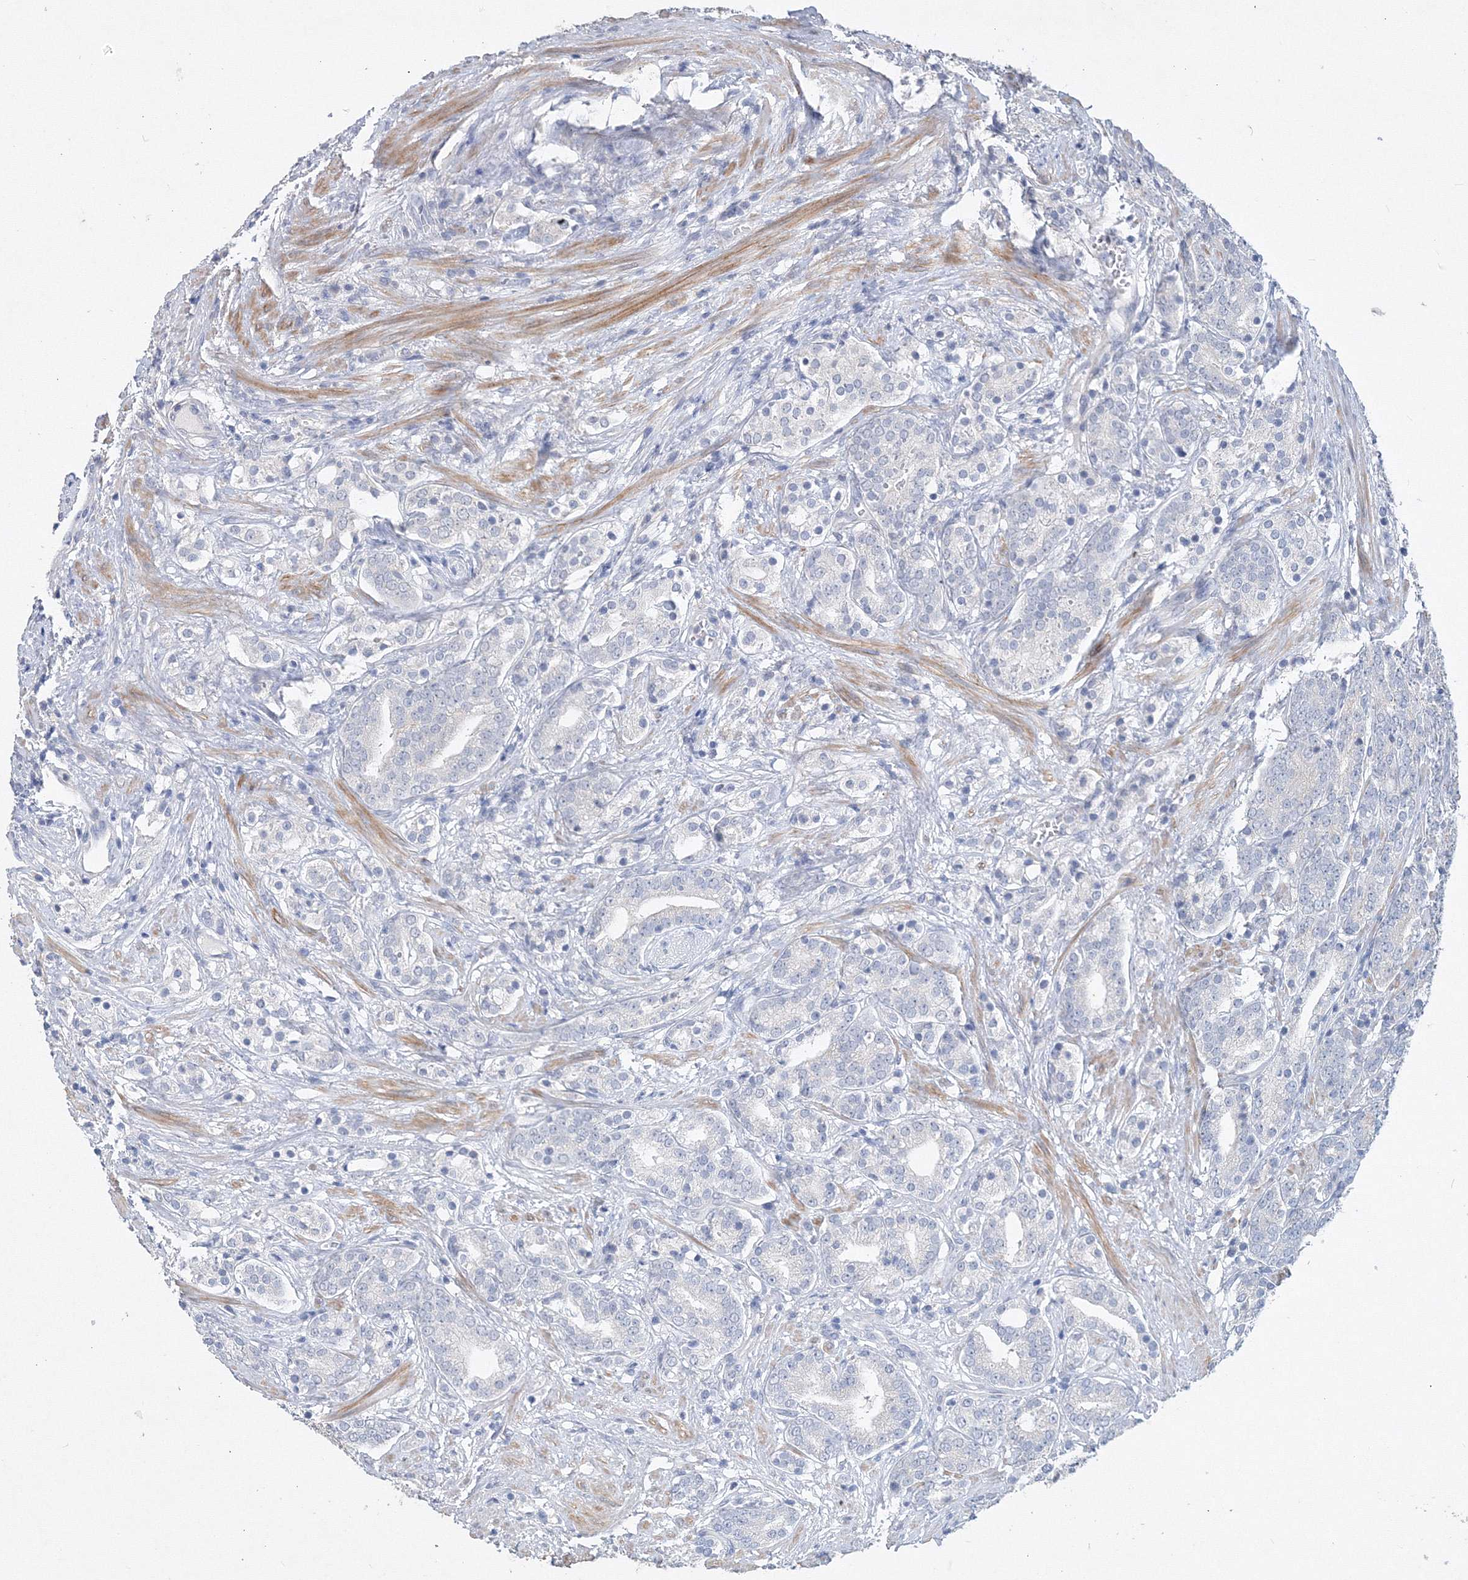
{"staining": {"intensity": "negative", "quantity": "none", "location": "none"}, "tissue": "prostate cancer", "cell_type": "Tumor cells", "image_type": "cancer", "snomed": [{"axis": "morphology", "description": "Adenocarcinoma, High grade"}, {"axis": "topography", "description": "Prostate"}], "caption": "Immunohistochemistry histopathology image of neoplastic tissue: prostate high-grade adenocarcinoma stained with DAB (3,3'-diaminobenzidine) displays no significant protein expression in tumor cells.", "gene": "OSBPL6", "patient": {"sex": "male", "age": 57}}